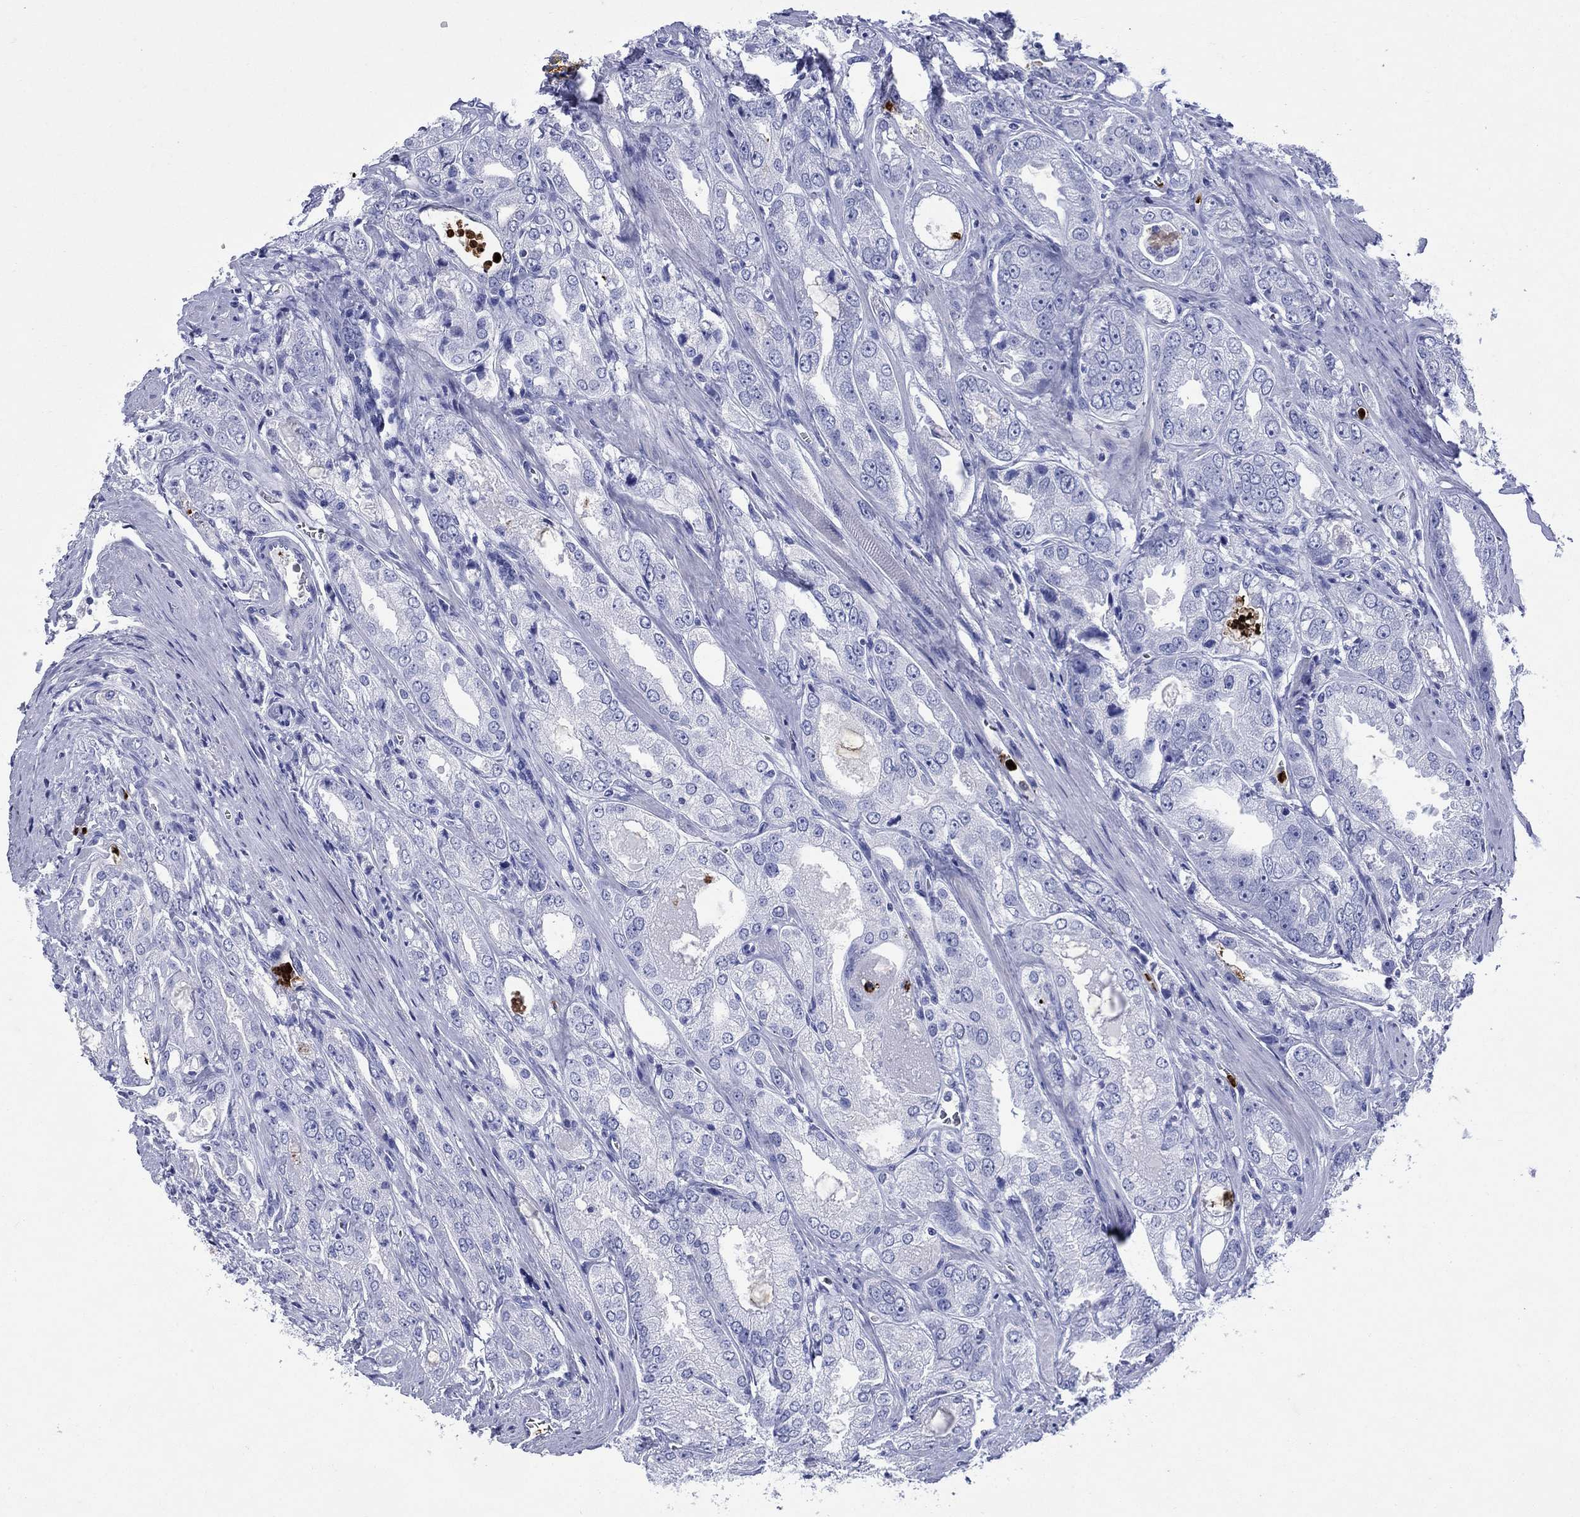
{"staining": {"intensity": "negative", "quantity": "none", "location": "none"}, "tissue": "prostate cancer", "cell_type": "Tumor cells", "image_type": "cancer", "snomed": [{"axis": "morphology", "description": "Adenocarcinoma, NOS"}, {"axis": "morphology", "description": "Adenocarcinoma, High grade"}, {"axis": "topography", "description": "Prostate"}], "caption": "Protein analysis of prostate adenocarcinoma demonstrates no significant expression in tumor cells.", "gene": "AZU1", "patient": {"sex": "male", "age": 70}}